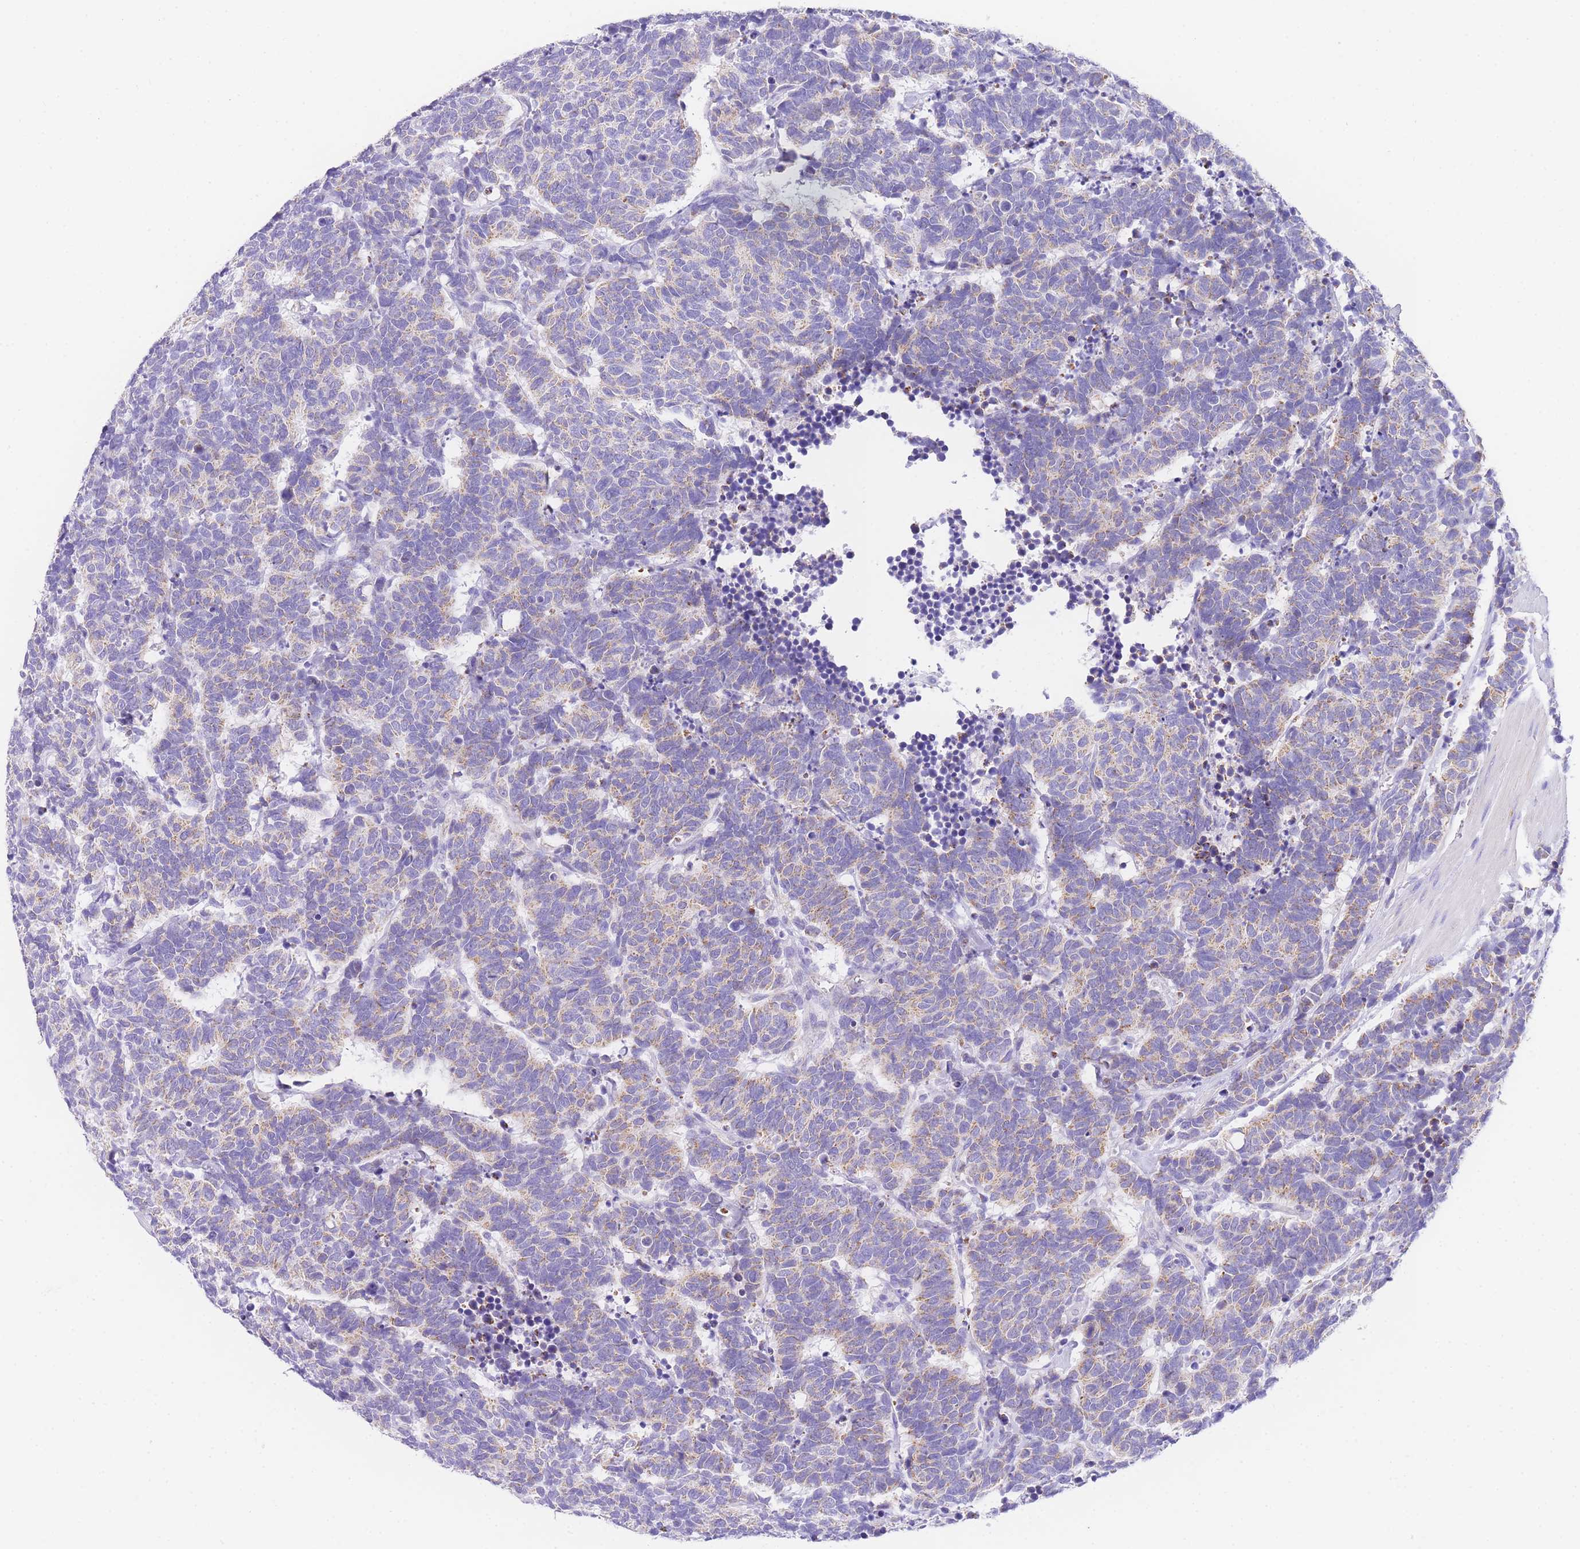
{"staining": {"intensity": "weak", "quantity": "25%-75%", "location": "cytoplasmic/membranous"}, "tissue": "carcinoid", "cell_type": "Tumor cells", "image_type": "cancer", "snomed": [{"axis": "morphology", "description": "Carcinoma, NOS"}, {"axis": "morphology", "description": "Carcinoid, malignant, NOS"}, {"axis": "topography", "description": "Urinary bladder"}], "caption": "Carcinoid stained with DAB IHC shows low levels of weak cytoplasmic/membranous expression in approximately 25%-75% of tumor cells. Nuclei are stained in blue.", "gene": "NKD2", "patient": {"sex": "male", "age": 57}}